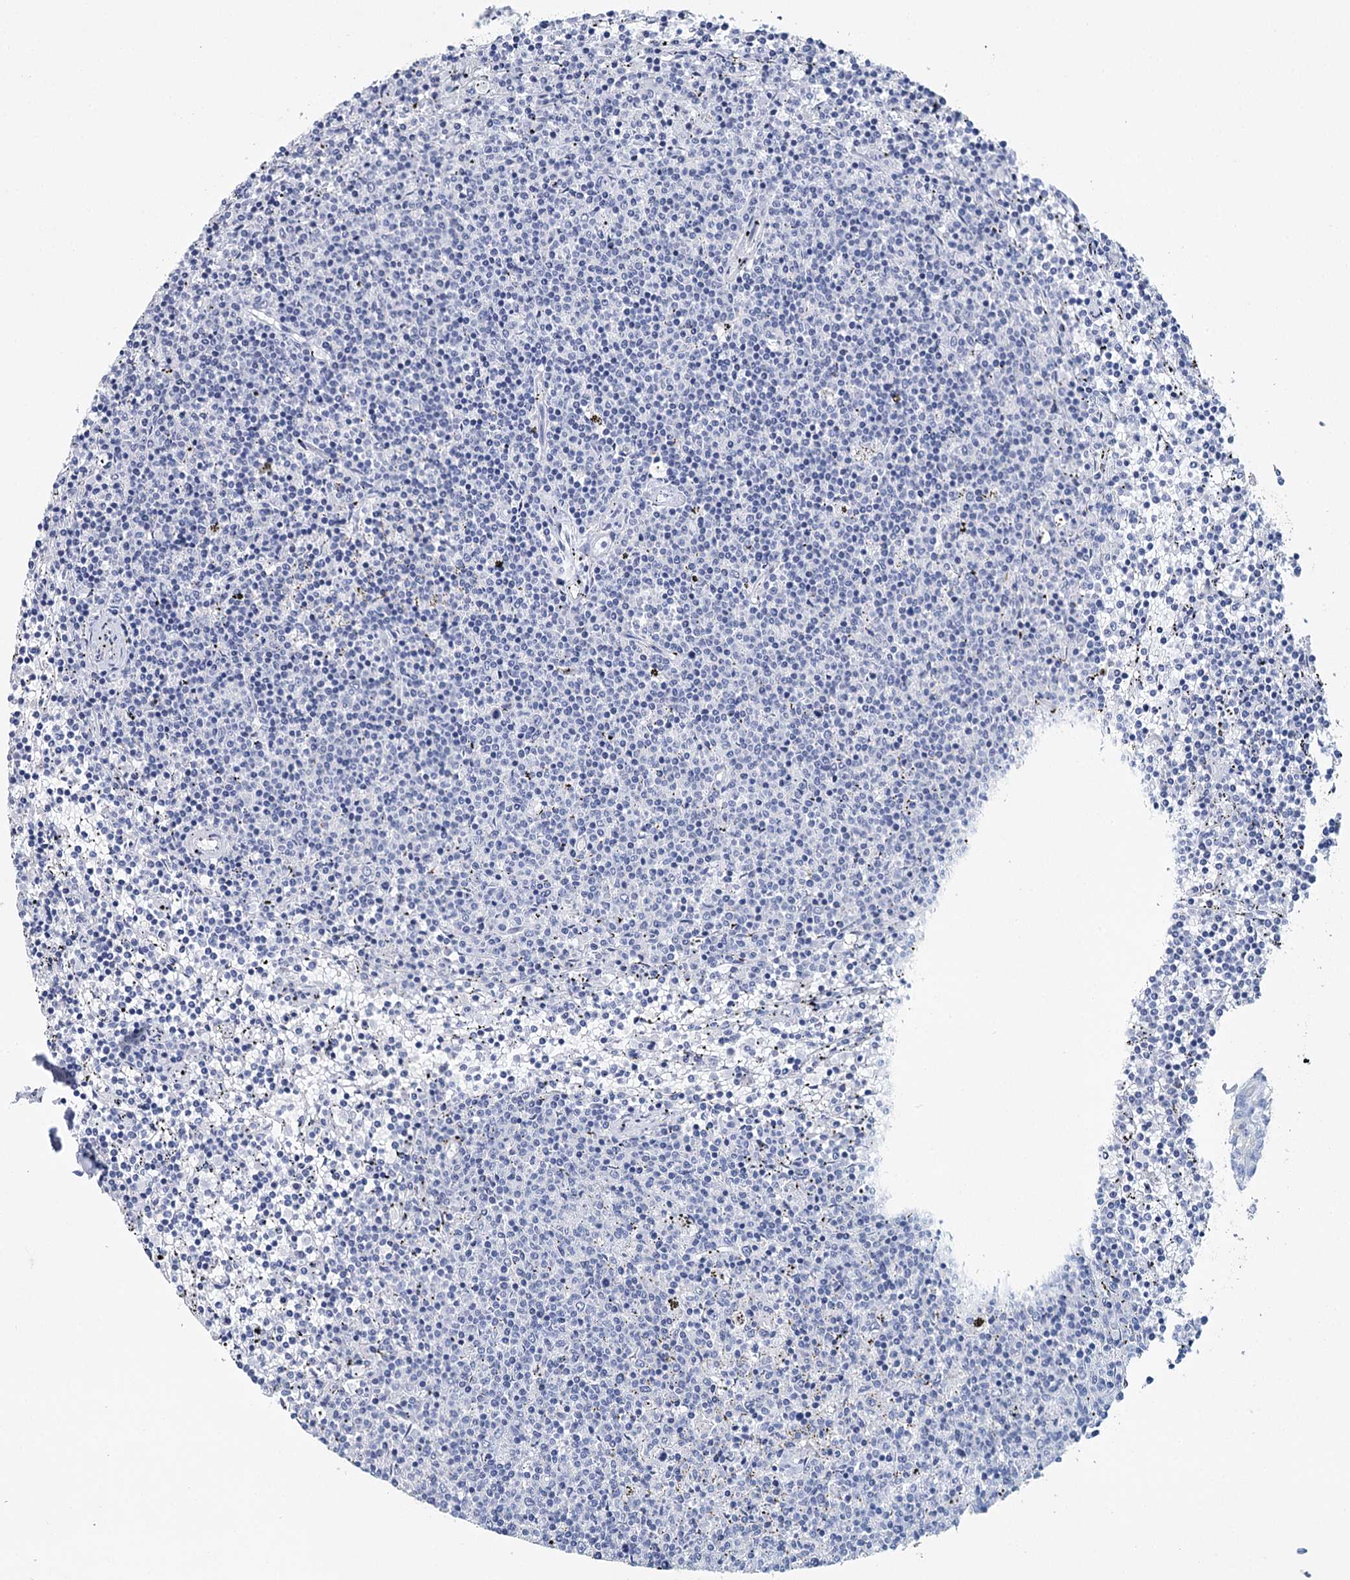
{"staining": {"intensity": "negative", "quantity": "none", "location": "none"}, "tissue": "lymphoma", "cell_type": "Tumor cells", "image_type": "cancer", "snomed": [{"axis": "morphology", "description": "Malignant lymphoma, non-Hodgkin's type, Low grade"}, {"axis": "topography", "description": "Spleen"}], "caption": "Protein analysis of lymphoma exhibits no significant positivity in tumor cells.", "gene": "METTL7B", "patient": {"sex": "female", "age": 50}}